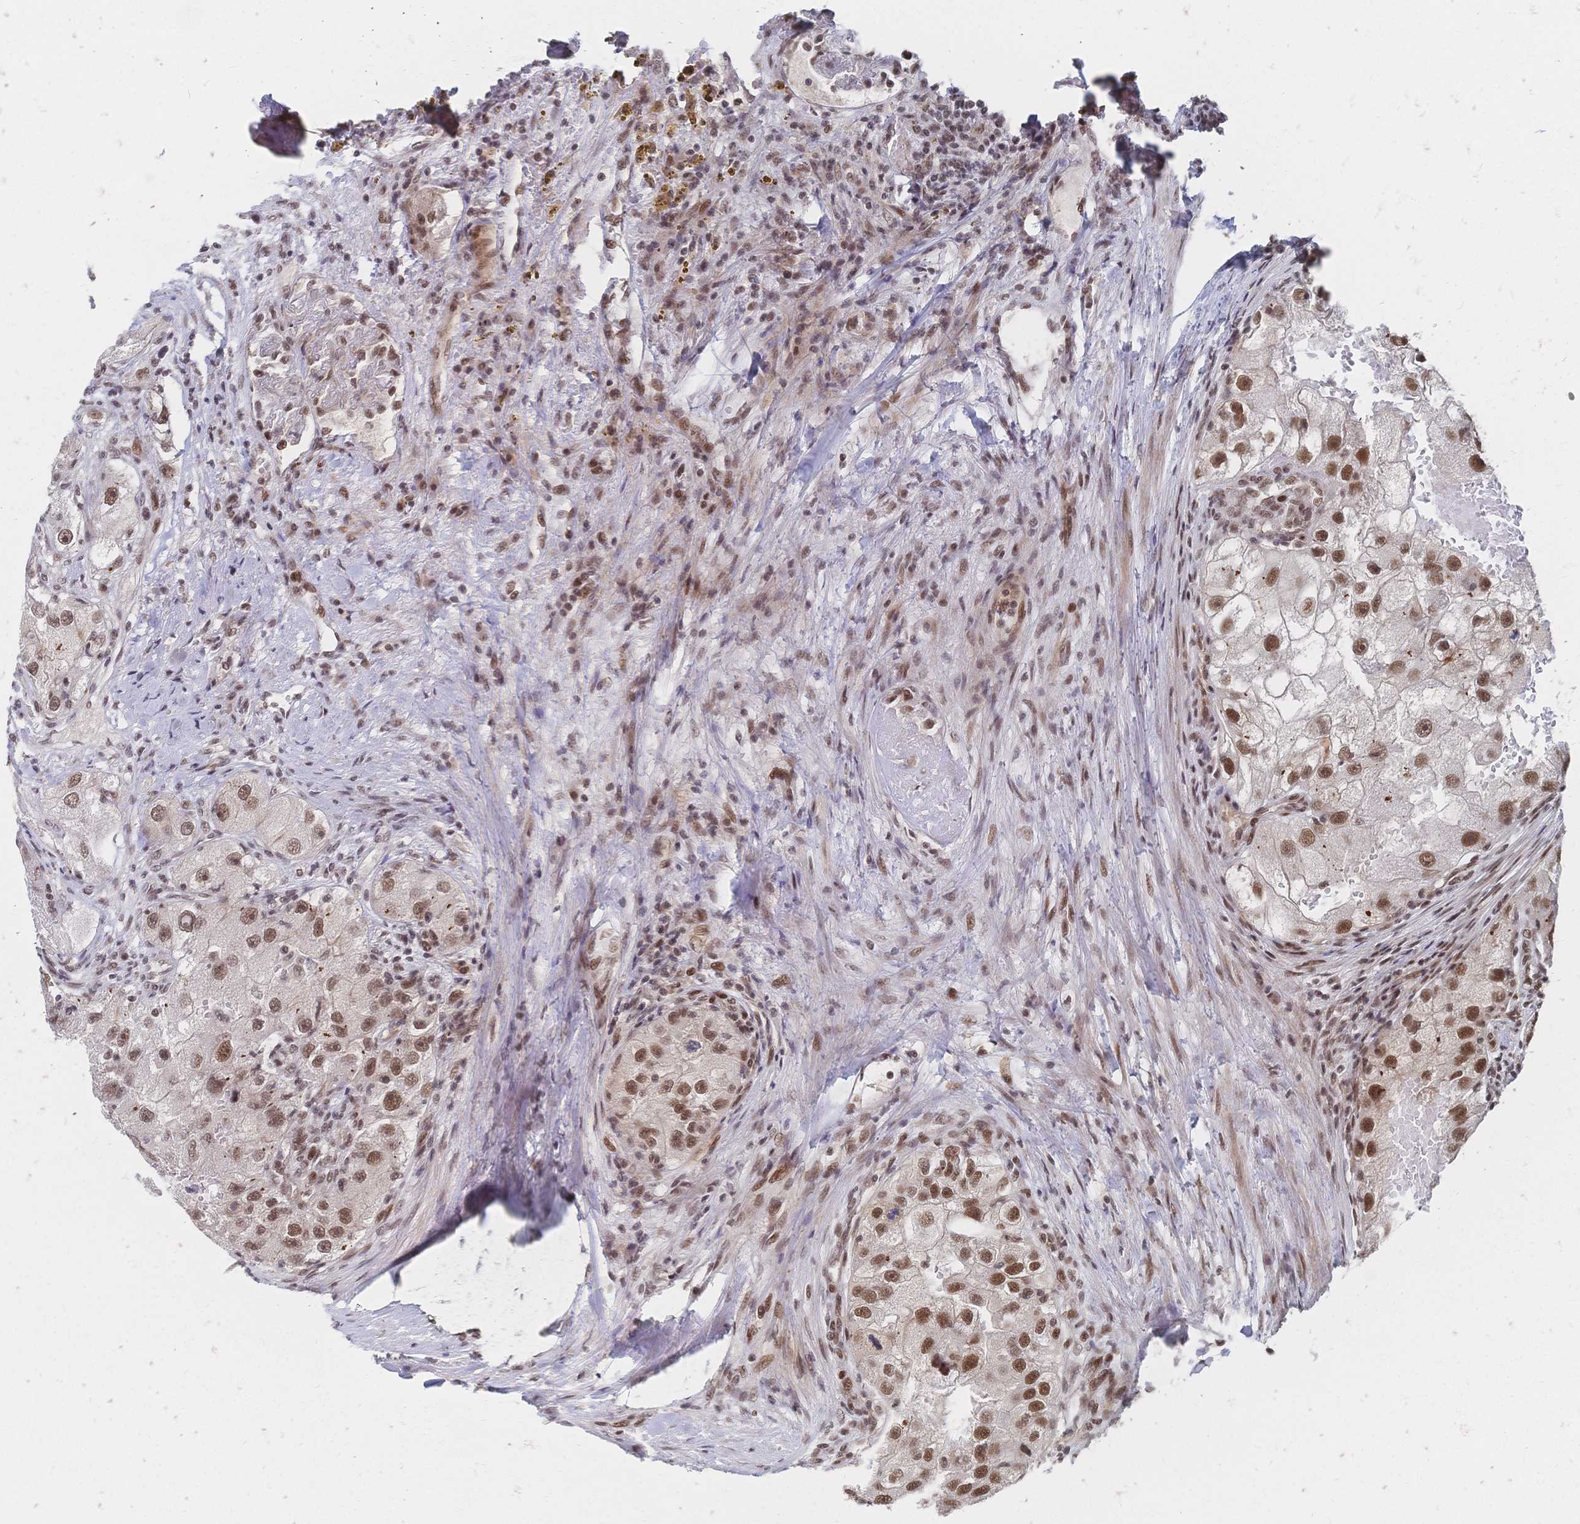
{"staining": {"intensity": "moderate", "quantity": ">75%", "location": "nuclear"}, "tissue": "renal cancer", "cell_type": "Tumor cells", "image_type": "cancer", "snomed": [{"axis": "morphology", "description": "Adenocarcinoma, NOS"}, {"axis": "topography", "description": "Kidney"}], "caption": "Renal cancer stained with a protein marker shows moderate staining in tumor cells.", "gene": "NELFA", "patient": {"sex": "male", "age": 63}}